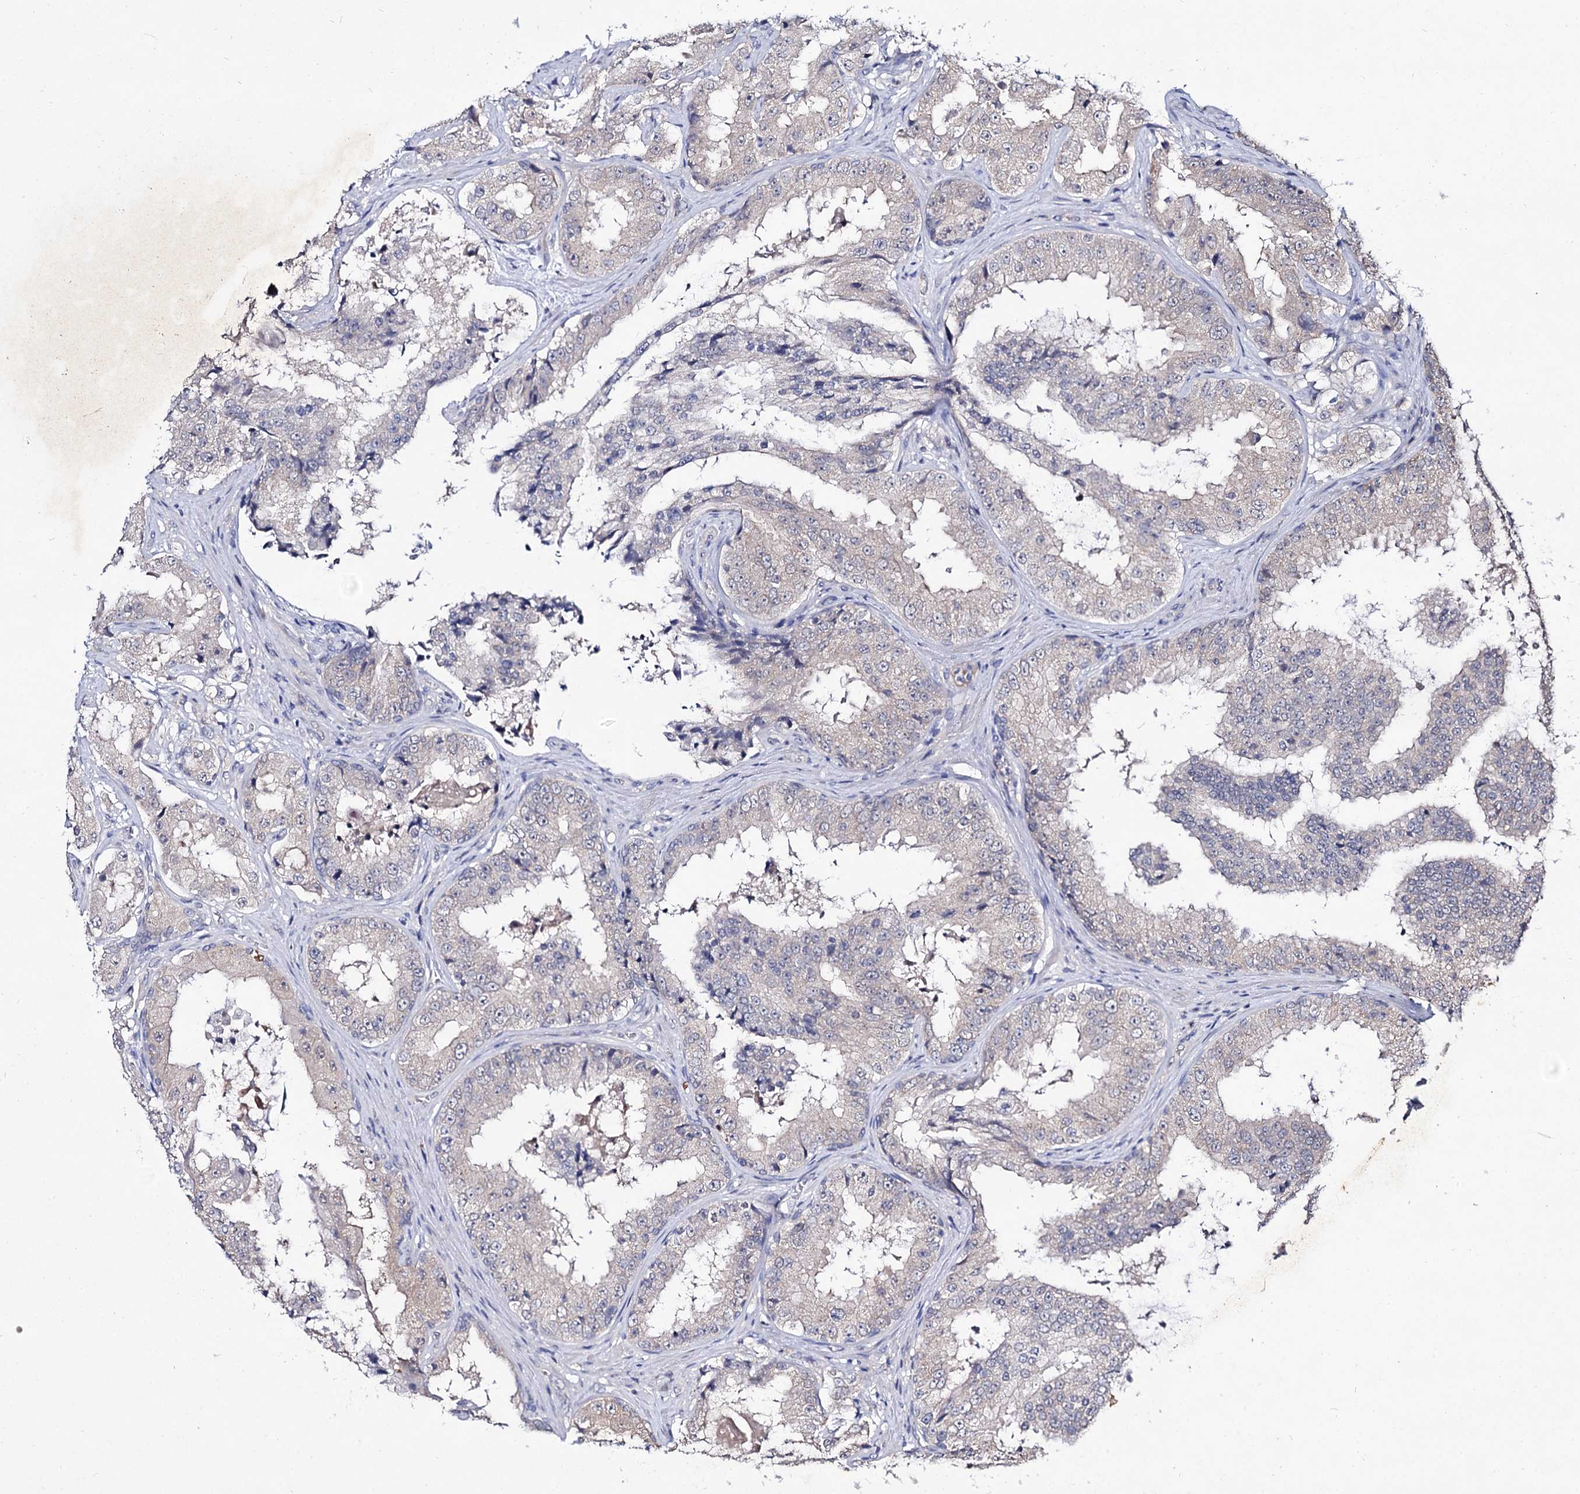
{"staining": {"intensity": "negative", "quantity": "none", "location": "none"}, "tissue": "prostate cancer", "cell_type": "Tumor cells", "image_type": "cancer", "snomed": [{"axis": "morphology", "description": "Adenocarcinoma, High grade"}, {"axis": "topography", "description": "Prostate"}], "caption": "Human prostate cancer (high-grade adenocarcinoma) stained for a protein using IHC exhibits no positivity in tumor cells.", "gene": "ACTR6", "patient": {"sex": "male", "age": 73}}